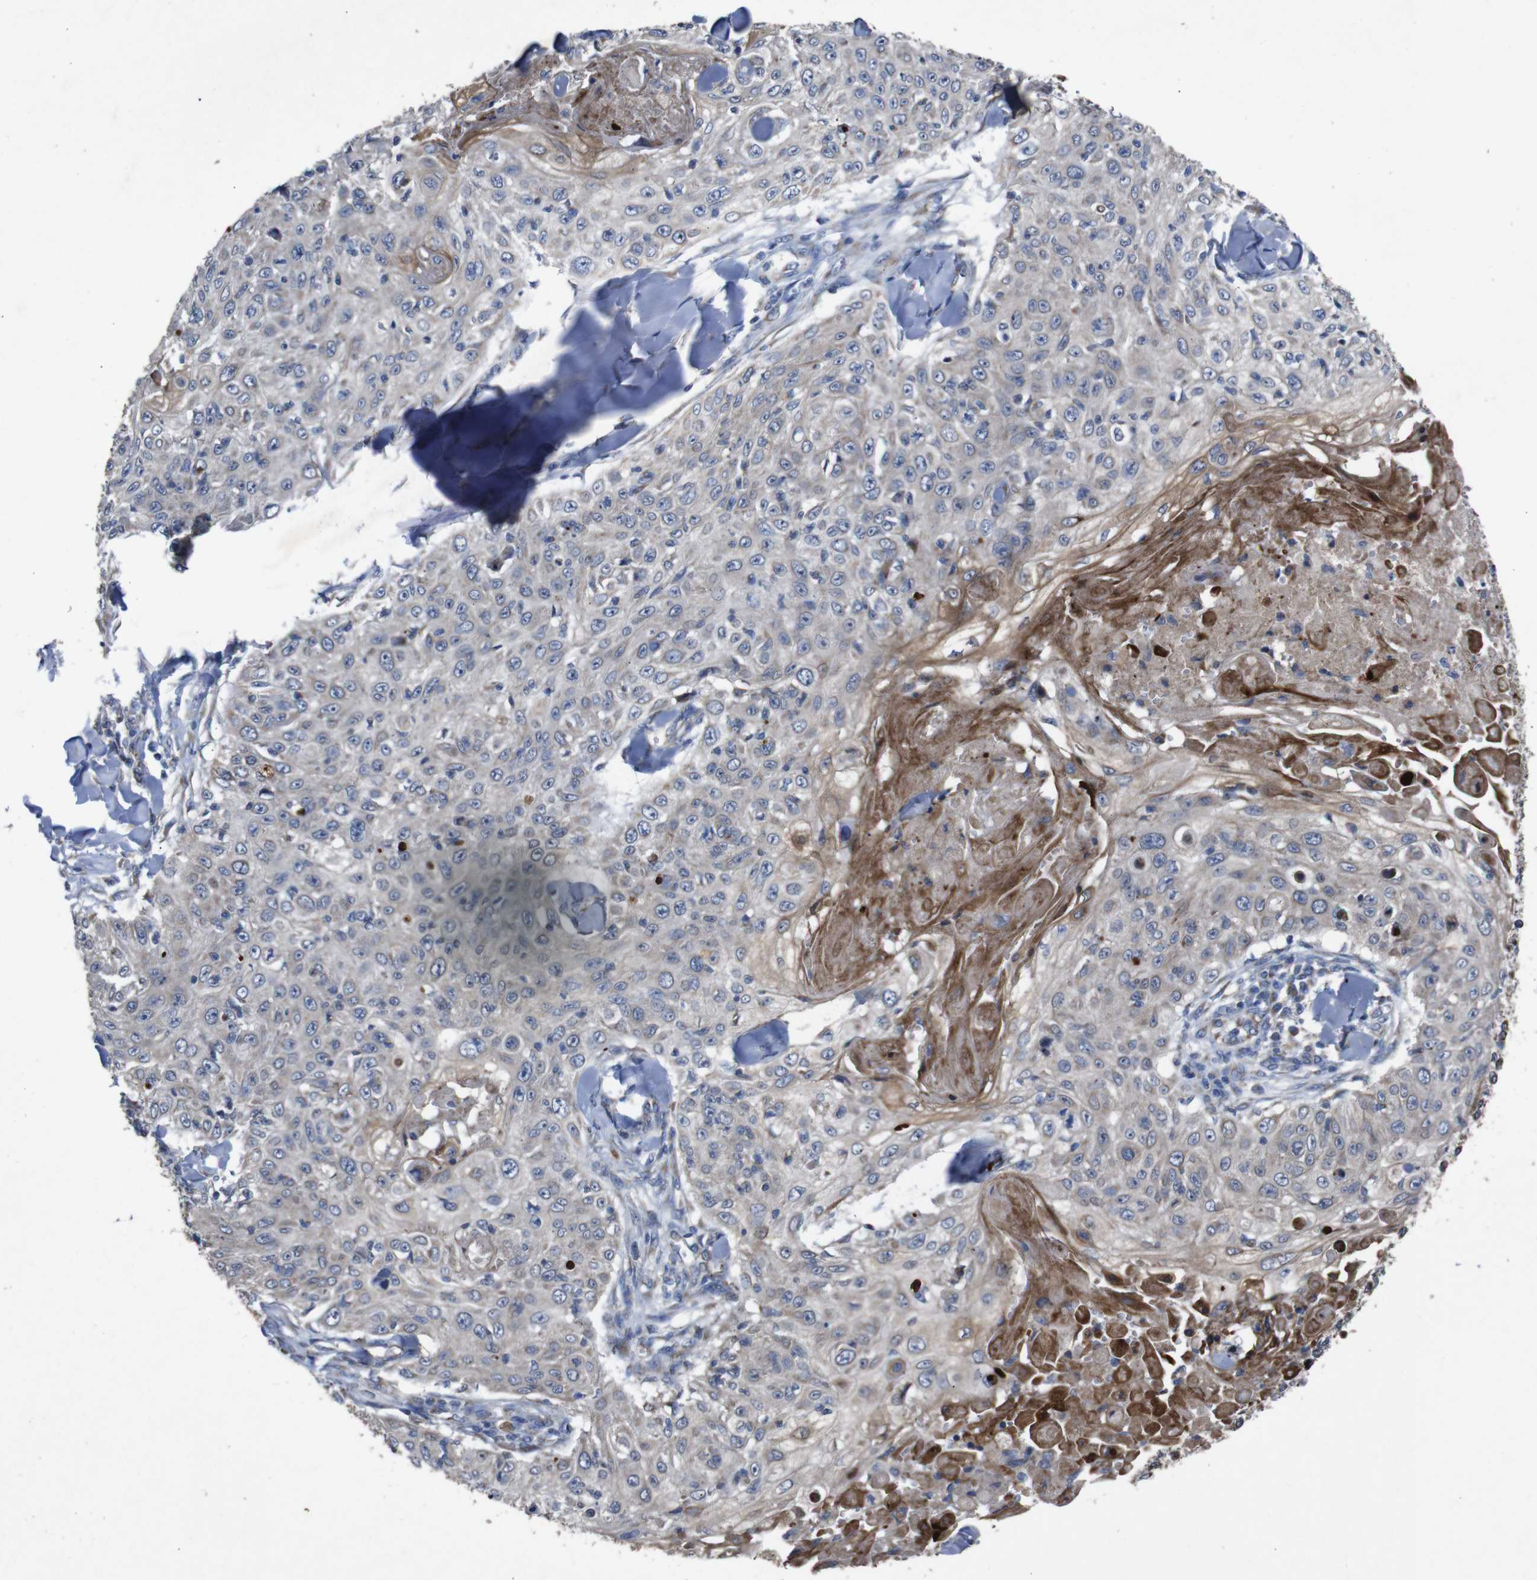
{"staining": {"intensity": "weak", "quantity": "<25%", "location": "cytoplasmic/membranous"}, "tissue": "skin cancer", "cell_type": "Tumor cells", "image_type": "cancer", "snomed": [{"axis": "morphology", "description": "Squamous cell carcinoma, NOS"}, {"axis": "topography", "description": "Skin"}], "caption": "This is a histopathology image of immunohistochemistry staining of skin cancer, which shows no positivity in tumor cells.", "gene": "CHST10", "patient": {"sex": "male", "age": 86}}